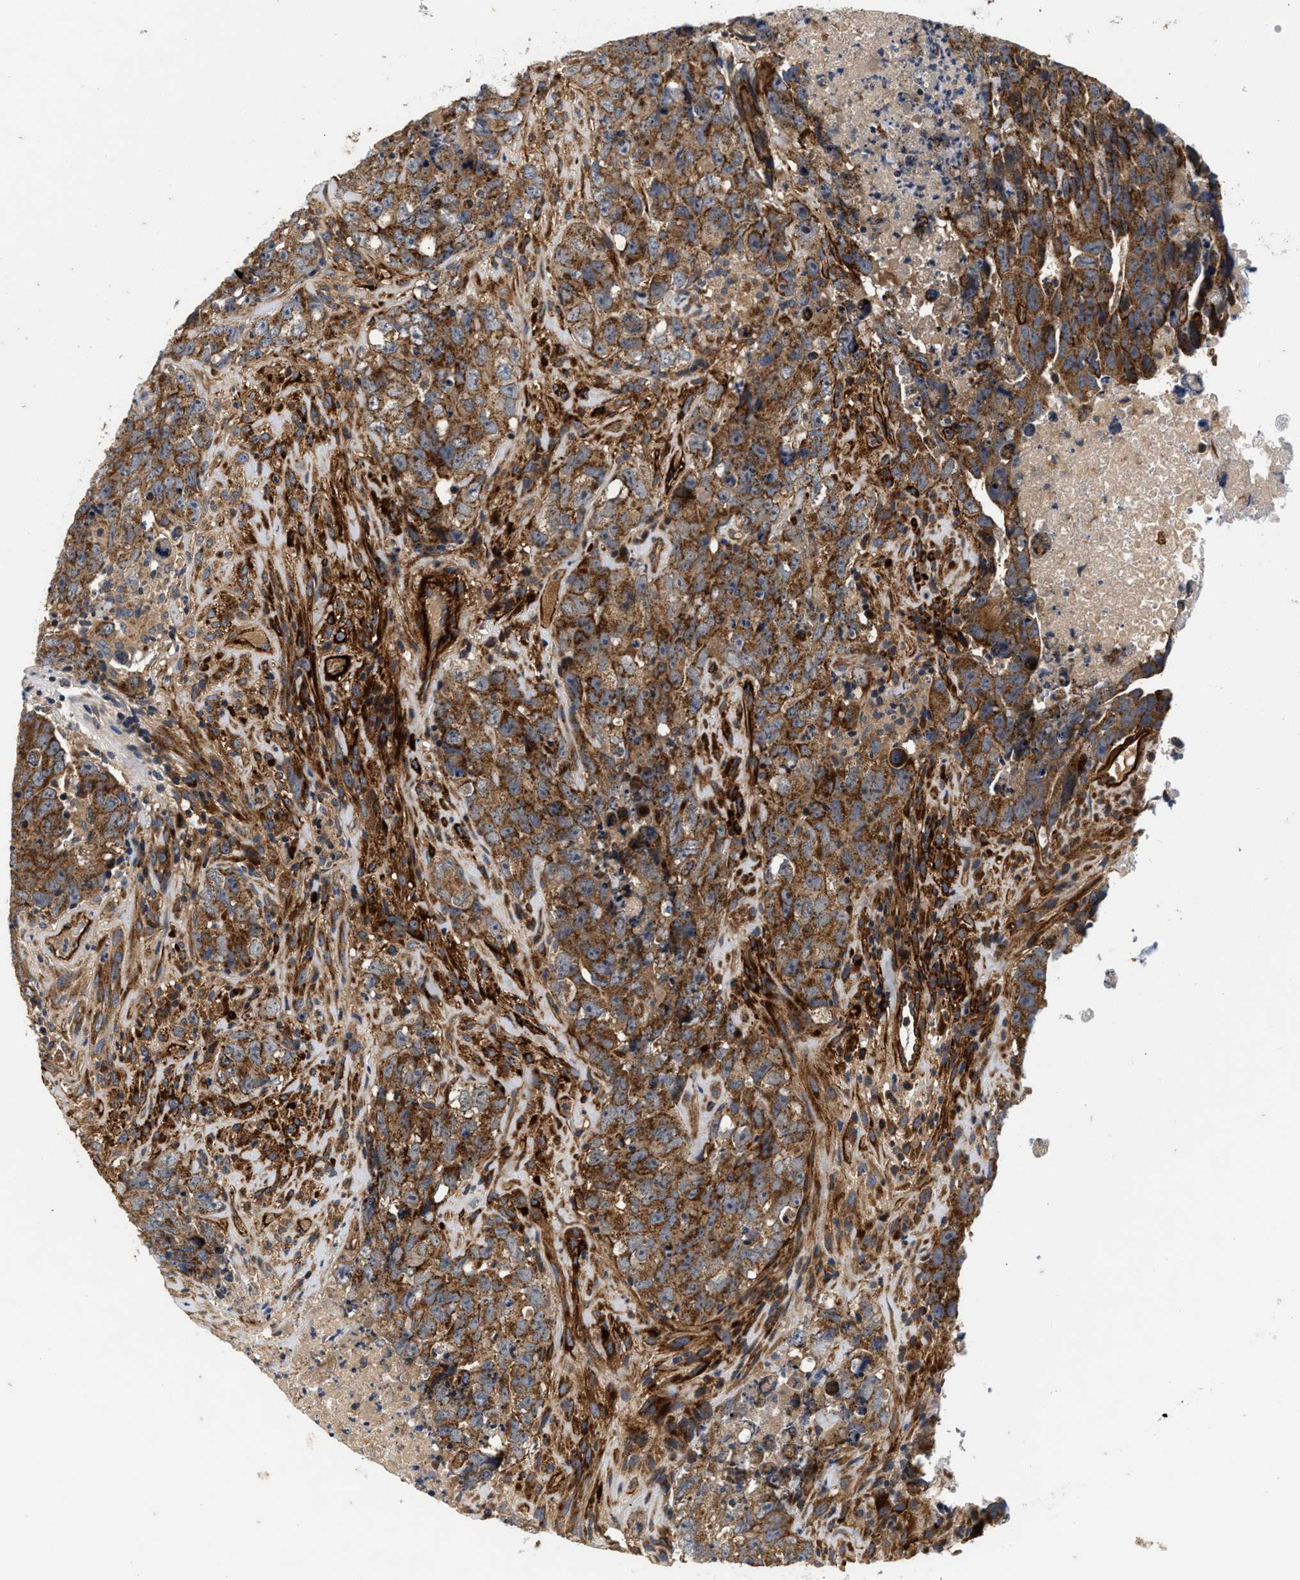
{"staining": {"intensity": "strong", "quantity": ">75%", "location": "cytoplasmic/membranous"}, "tissue": "testis cancer", "cell_type": "Tumor cells", "image_type": "cancer", "snomed": [{"axis": "morphology", "description": "Carcinoma, Embryonal, NOS"}, {"axis": "topography", "description": "Testis"}], "caption": "DAB immunohistochemical staining of human embryonal carcinoma (testis) displays strong cytoplasmic/membranous protein positivity in approximately >75% of tumor cells.", "gene": "NME6", "patient": {"sex": "male", "age": 32}}